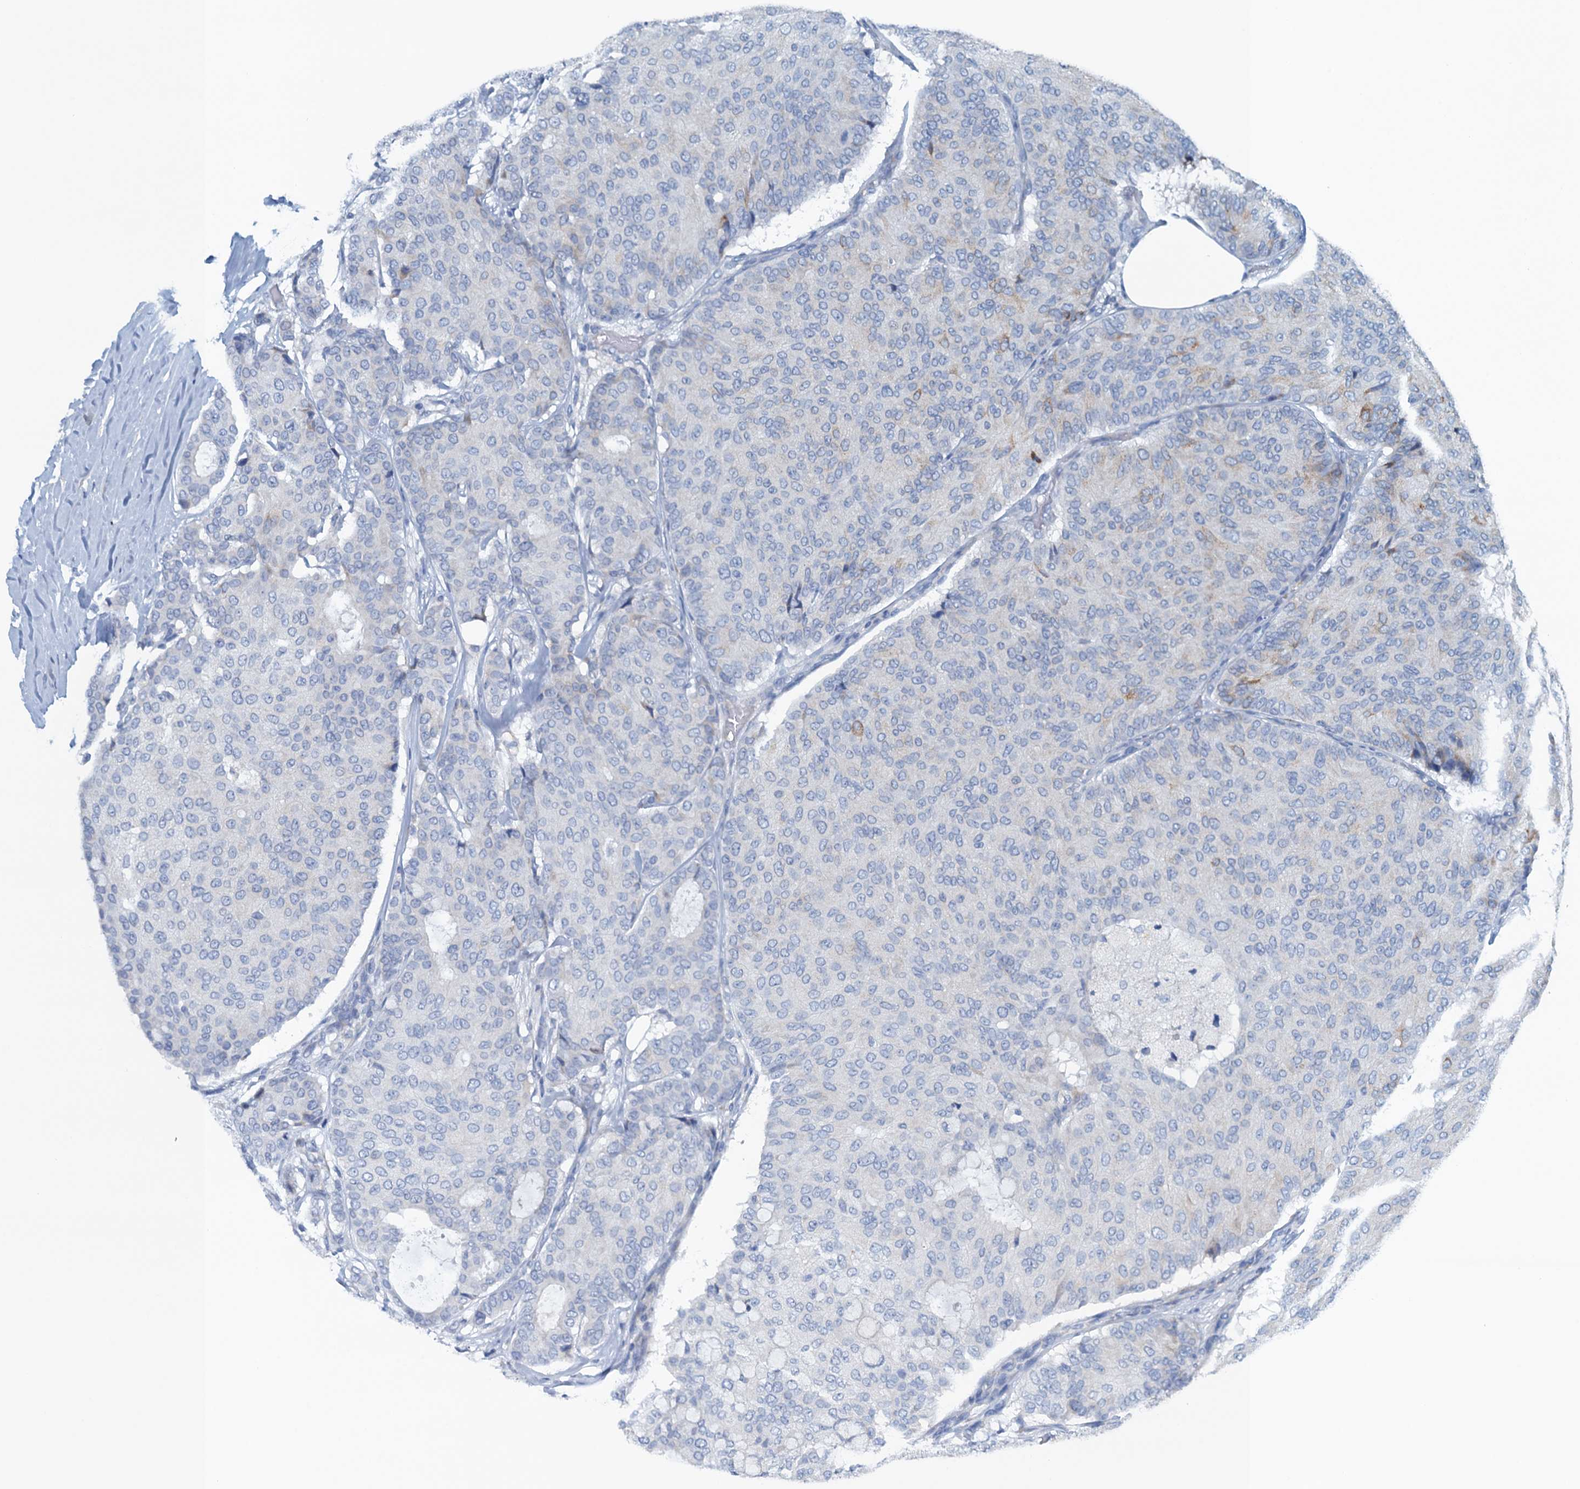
{"staining": {"intensity": "weak", "quantity": "<25%", "location": "cytoplasmic/membranous"}, "tissue": "breast cancer", "cell_type": "Tumor cells", "image_type": "cancer", "snomed": [{"axis": "morphology", "description": "Duct carcinoma"}, {"axis": "topography", "description": "Breast"}], "caption": "This is an IHC image of breast invasive ductal carcinoma. There is no staining in tumor cells.", "gene": "CBLIF", "patient": {"sex": "female", "age": 75}}